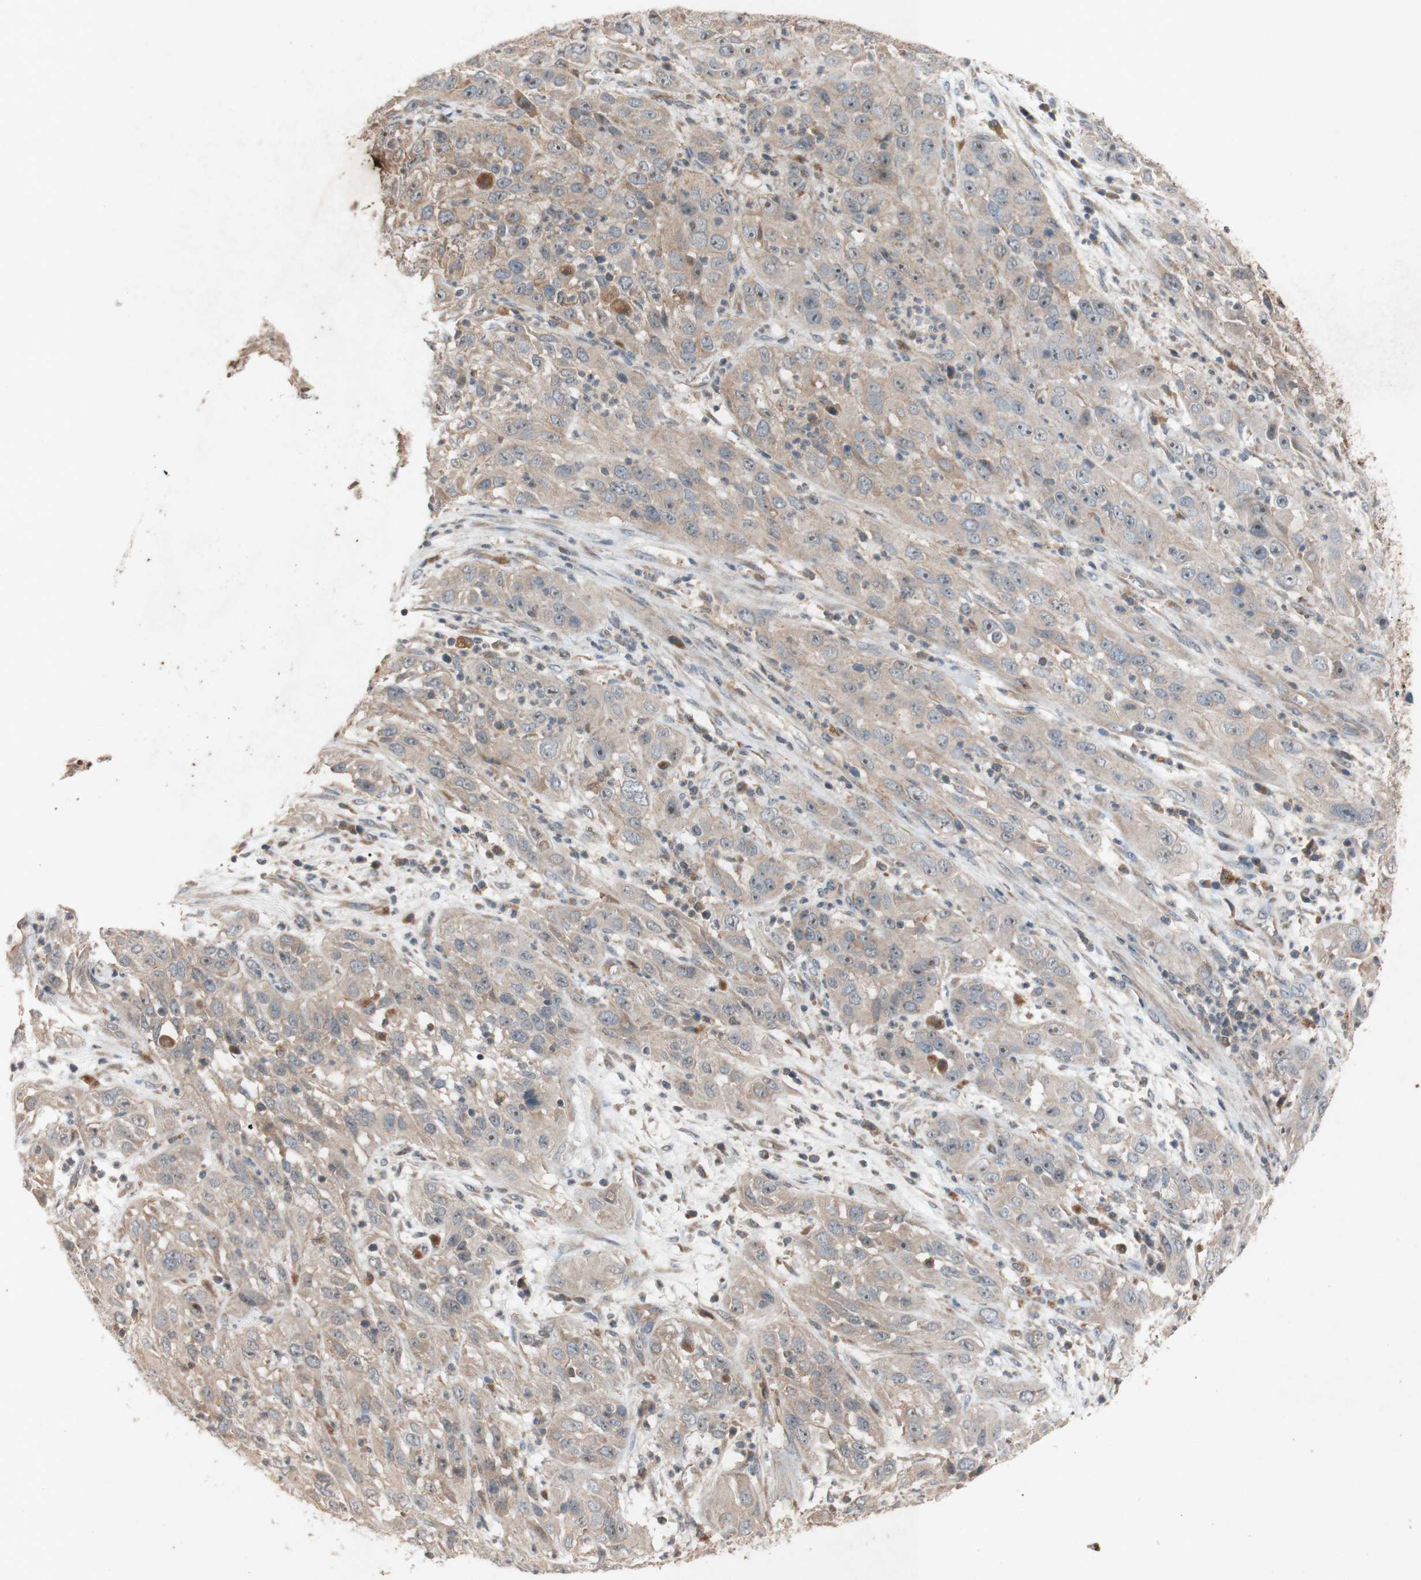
{"staining": {"intensity": "weak", "quantity": ">75%", "location": "cytoplasmic/membranous,nuclear"}, "tissue": "cervical cancer", "cell_type": "Tumor cells", "image_type": "cancer", "snomed": [{"axis": "morphology", "description": "Squamous cell carcinoma, NOS"}, {"axis": "topography", "description": "Cervix"}], "caption": "An immunohistochemistry (IHC) photomicrograph of tumor tissue is shown. Protein staining in brown labels weak cytoplasmic/membranous and nuclear positivity in cervical cancer (squamous cell carcinoma) within tumor cells. The staining was performed using DAB to visualize the protein expression in brown, while the nuclei were stained in blue with hematoxylin (Magnification: 20x).", "gene": "ATP6V1F", "patient": {"sex": "female", "age": 32}}